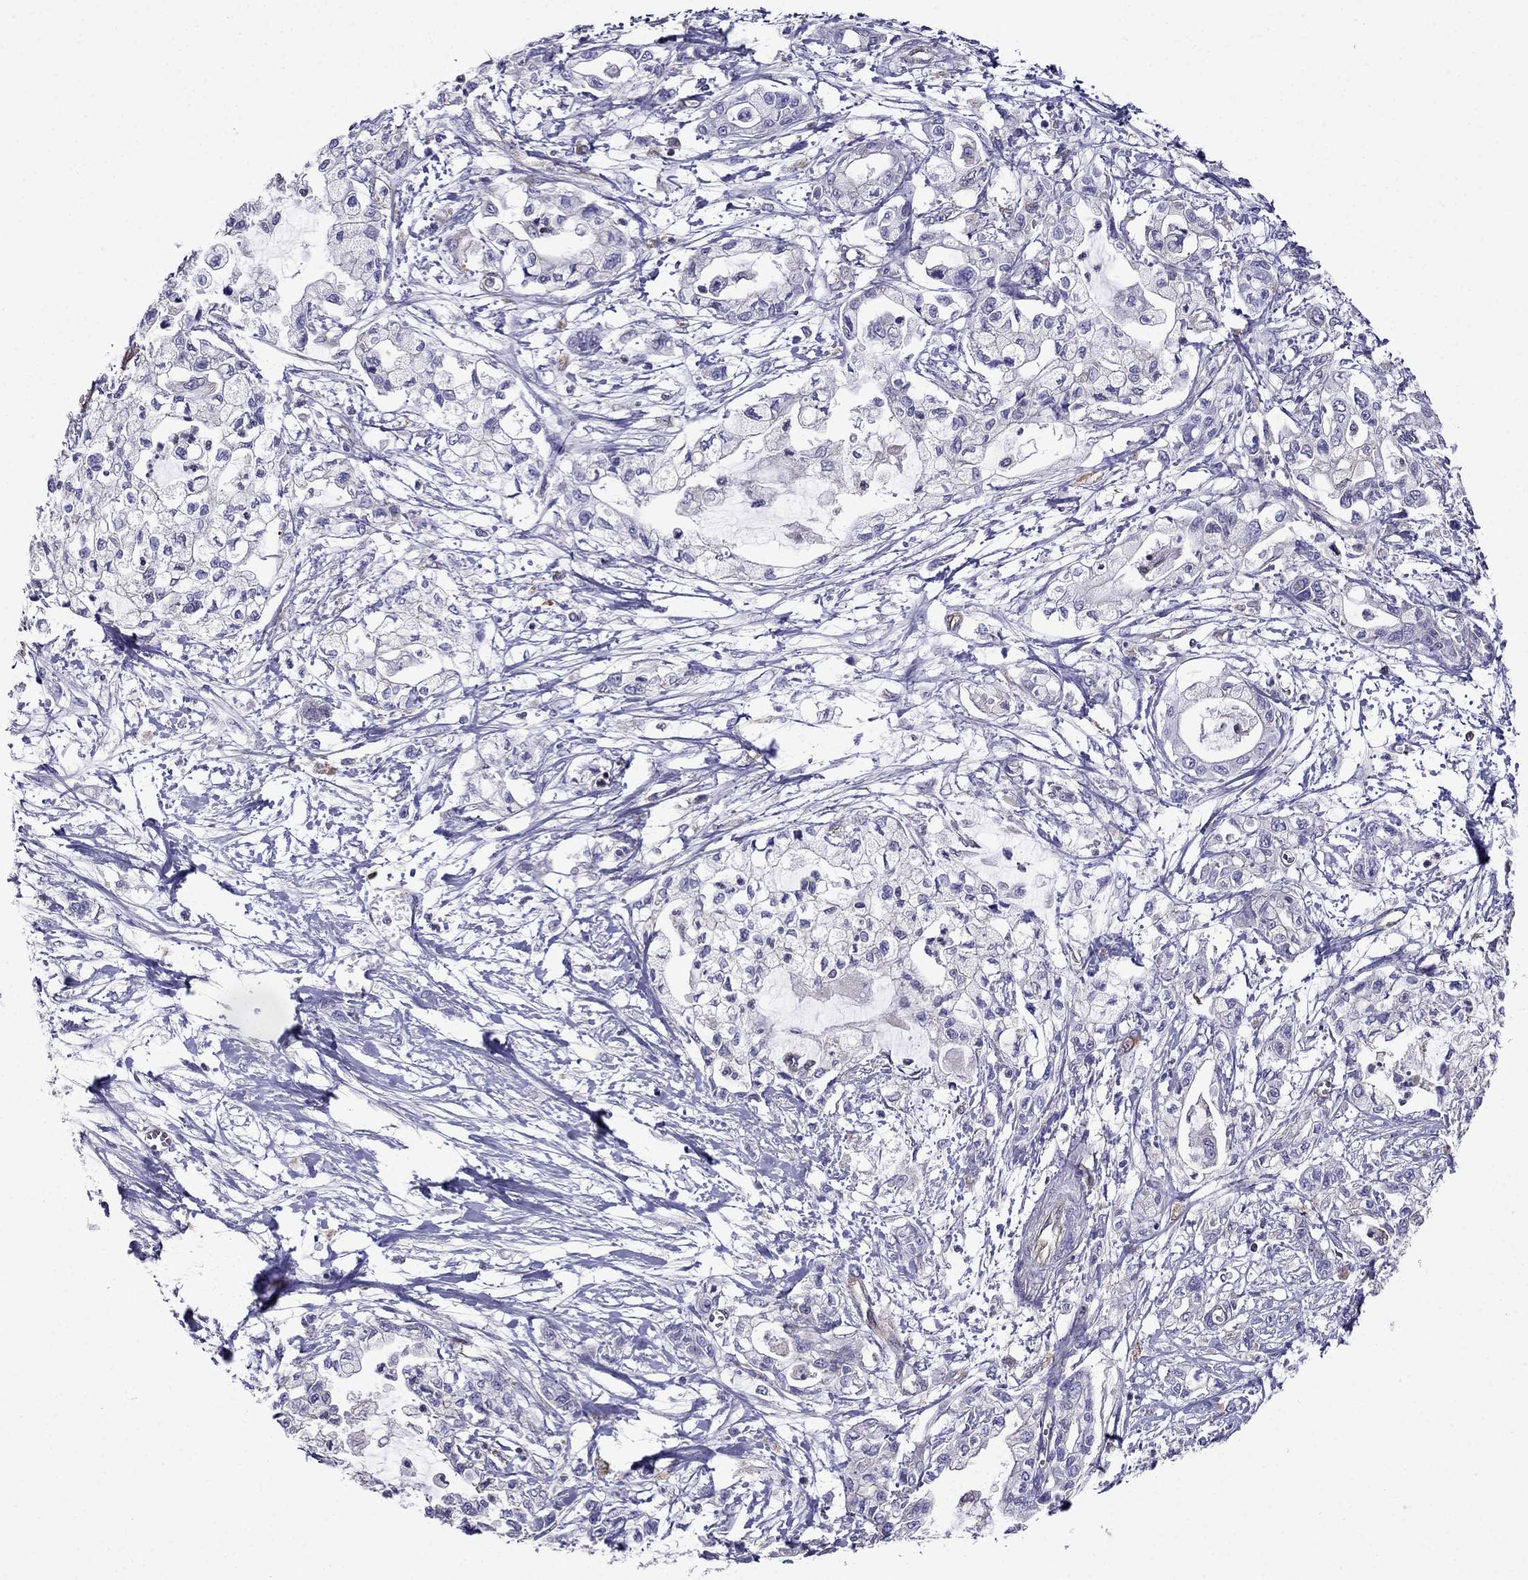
{"staining": {"intensity": "negative", "quantity": "none", "location": "none"}, "tissue": "pancreatic cancer", "cell_type": "Tumor cells", "image_type": "cancer", "snomed": [{"axis": "morphology", "description": "Adenocarcinoma, NOS"}, {"axis": "topography", "description": "Pancreas"}], "caption": "An image of human pancreatic cancer (adenocarcinoma) is negative for staining in tumor cells.", "gene": "GNAL", "patient": {"sex": "male", "age": 54}}